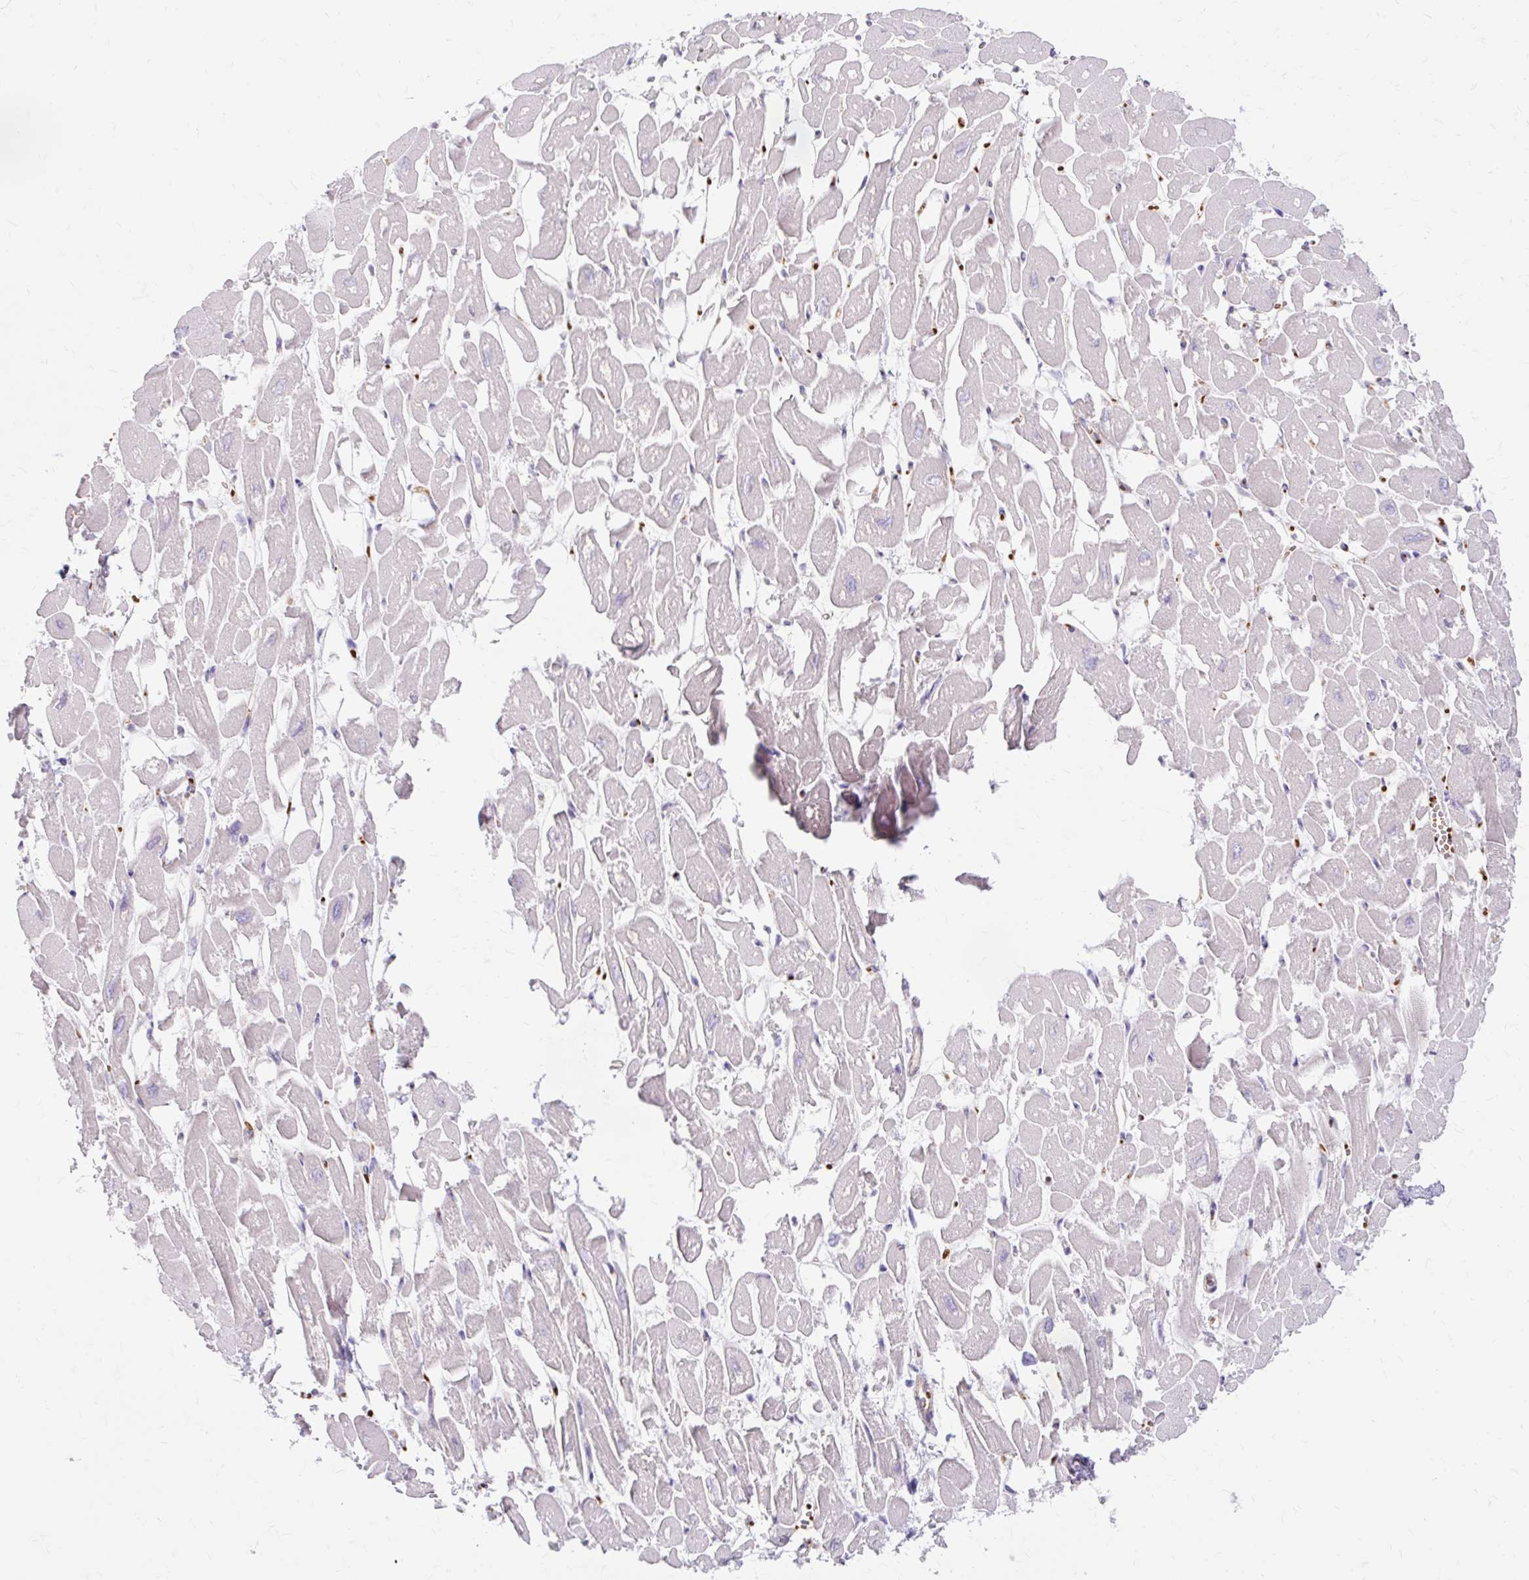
{"staining": {"intensity": "negative", "quantity": "none", "location": "none"}, "tissue": "heart muscle", "cell_type": "Cardiomyocytes", "image_type": "normal", "snomed": [{"axis": "morphology", "description": "Normal tissue, NOS"}, {"axis": "topography", "description": "Heart"}], "caption": "Protein analysis of normal heart muscle reveals no significant expression in cardiomyocytes. The staining is performed using DAB (3,3'-diaminobenzidine) brown chromogen with nuclei counter-stained in using hematoxylin.", "gene": "USHBP1", "patient": {"sex": "male", "age": 54}}